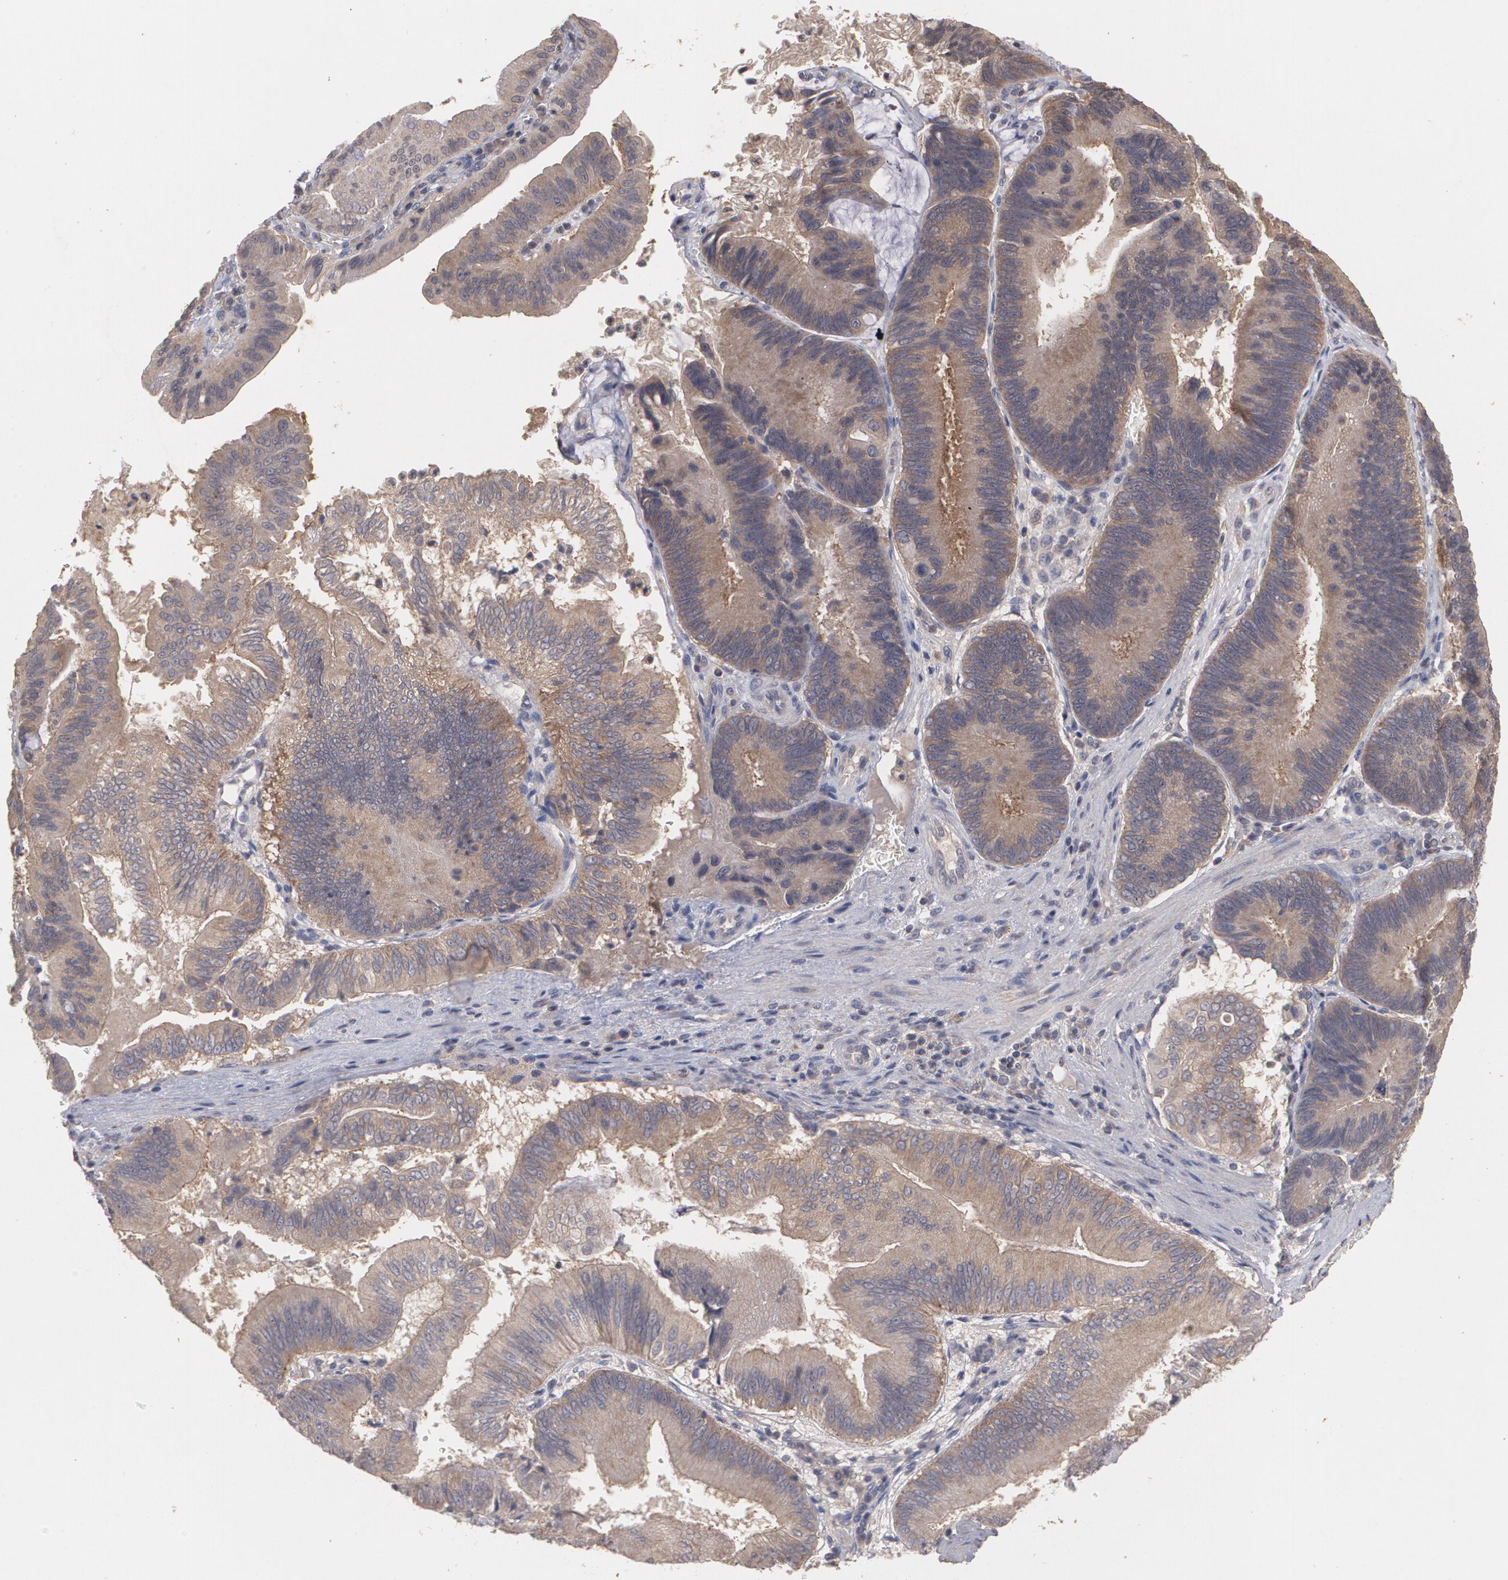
{"staining": {"intensity": "moderate", "quantity": ">75%", "location": "cytoplasmic/membranous"}, "tissue": "pancreatic cancer", "cell_type": "Tumor cells", "image_type": "cancer", "snomed": [{"axis": "morphology", "description": "Adenocarcinoma, NOS"}, {"axis": "topography", "description": "Pancreas"}], "caption": "A medium amount of moderate cytoplasmic/membranous positivity is present in approximately >75% of tumor cells in pancreatic cancer (adenocarcinoma) tissue.", "gene": "ARF6", "patient": {"sex": "male", "age": 82}}